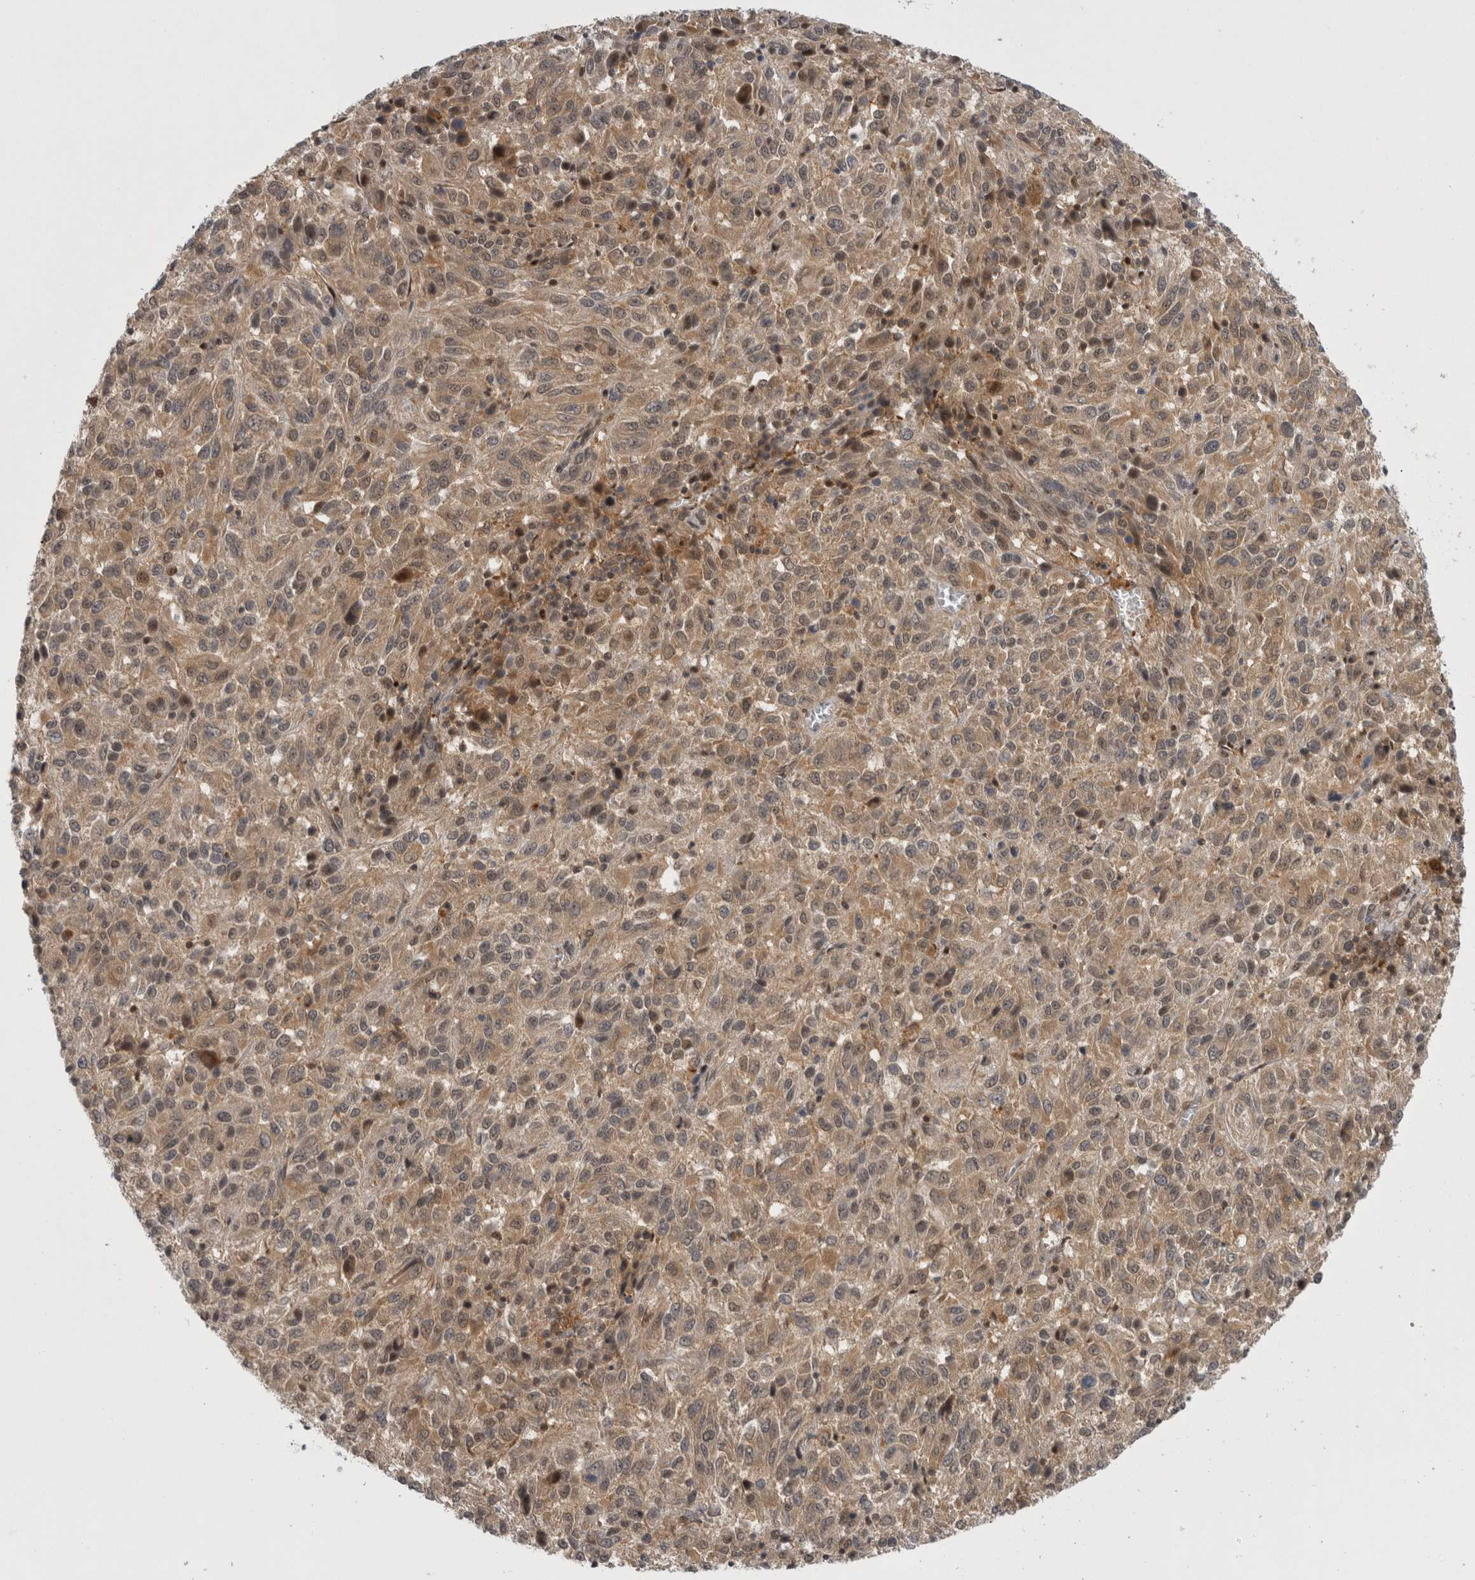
{"staining": {"intensity": "moderate", "quantity": ">75%", "location": "cytoplasmic/membranous"}, "tissue": "melanoma", "cell_type": "Tumor cells", "image_type": "cancer", "snomed": [{"axis": "morphology", "description": "Malignant melanoma, Metastatic site"}, {"axis": "topography", "description": "Lung"}], "caption": "Melanoma stained for a protein displays moderate cytoplasmic/membranous positivity in tumor cells.", "gene": "PSMB2", "patient": {"sex": "male", "age": 64}}